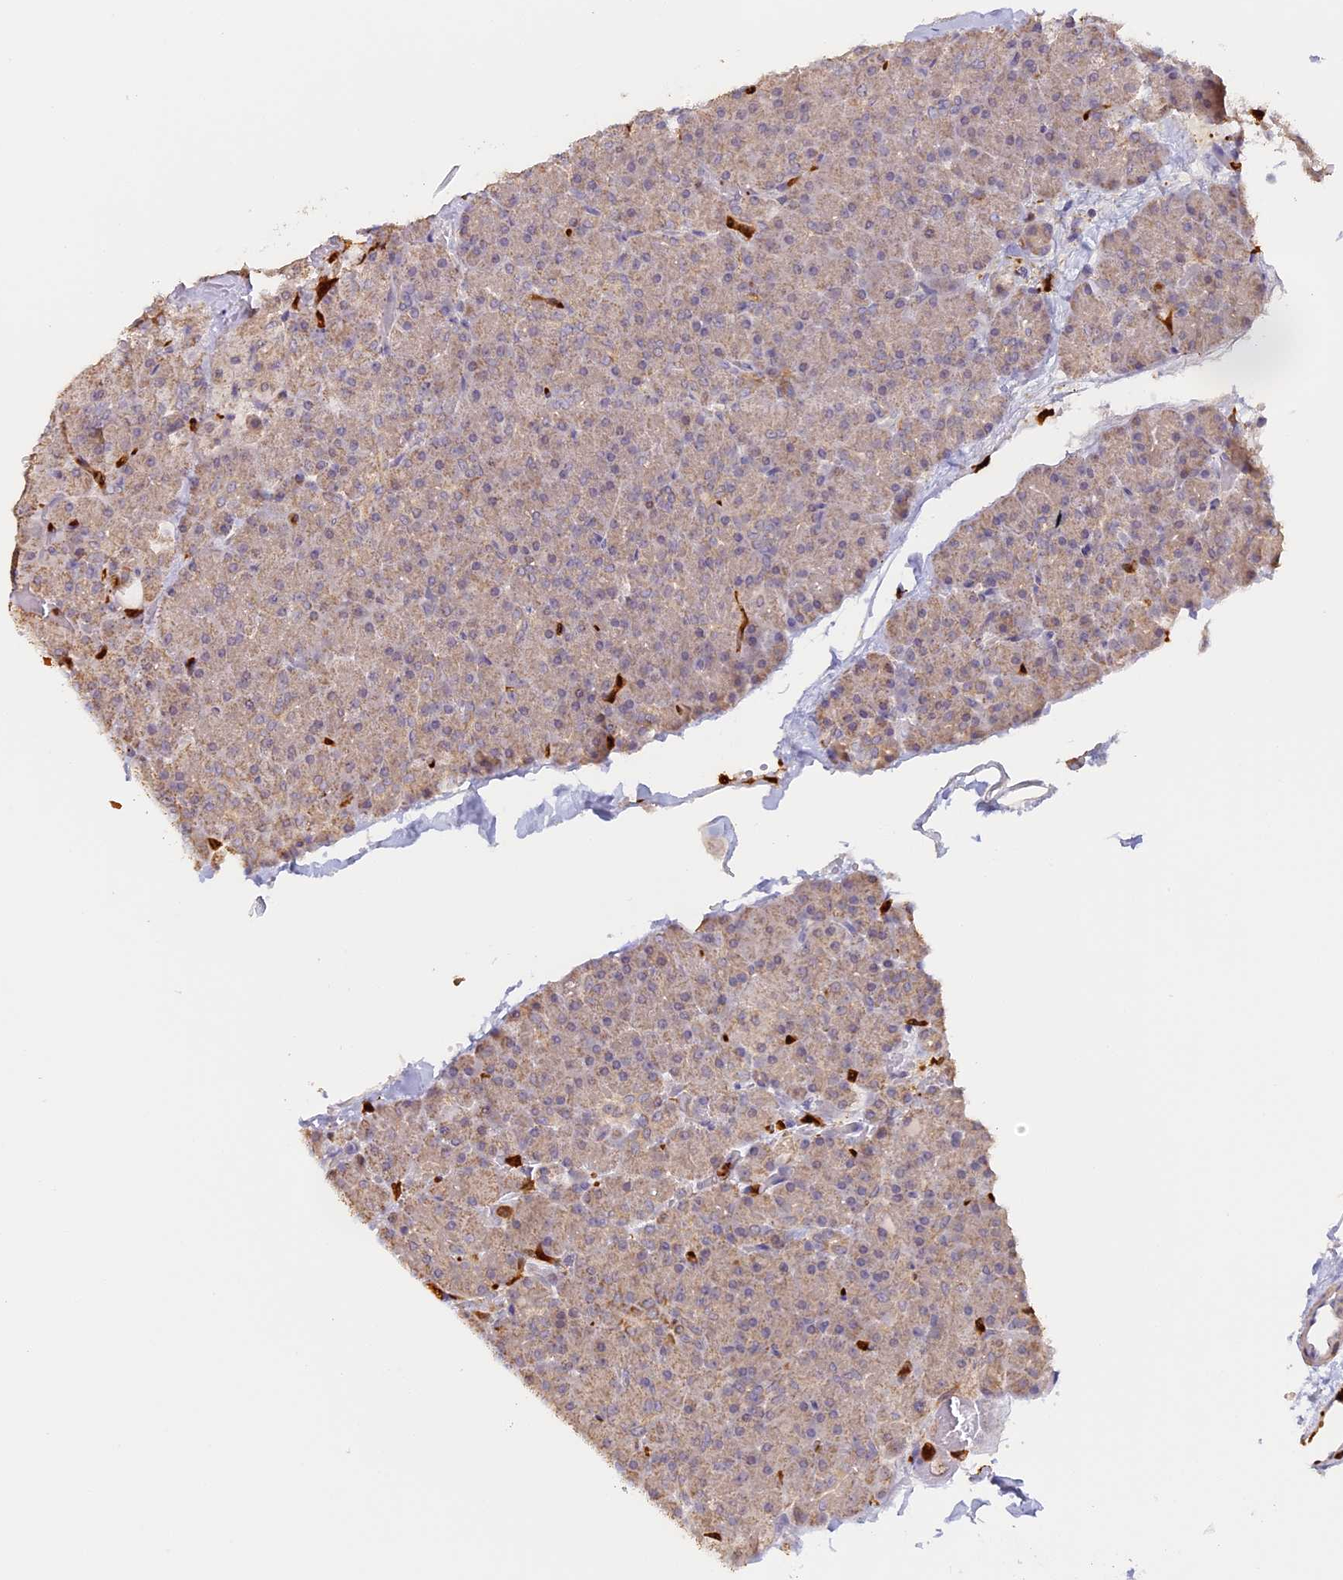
{"staining": {"intensity": "weak", "quantity": "25%-75%", "location": "cytoplasmic/membranous"}, "tissue": "pancreas", "cell_type": "Exocrine glandular cells", "image_type": "normal", "snomed": [{"axis": "morphology", "description": "Normal tissue, NOS"}, {"axis": "topography", "description": "Pancreas"}], "caption": "Weak cytoplasmic/membranous expression for a protein is identified in about 25%-75% of exocrine glandular cells of benign pancreas using immunohistochemistry.", "gene": "NCF4", "patient": {"sex": "male", "age": 36}}